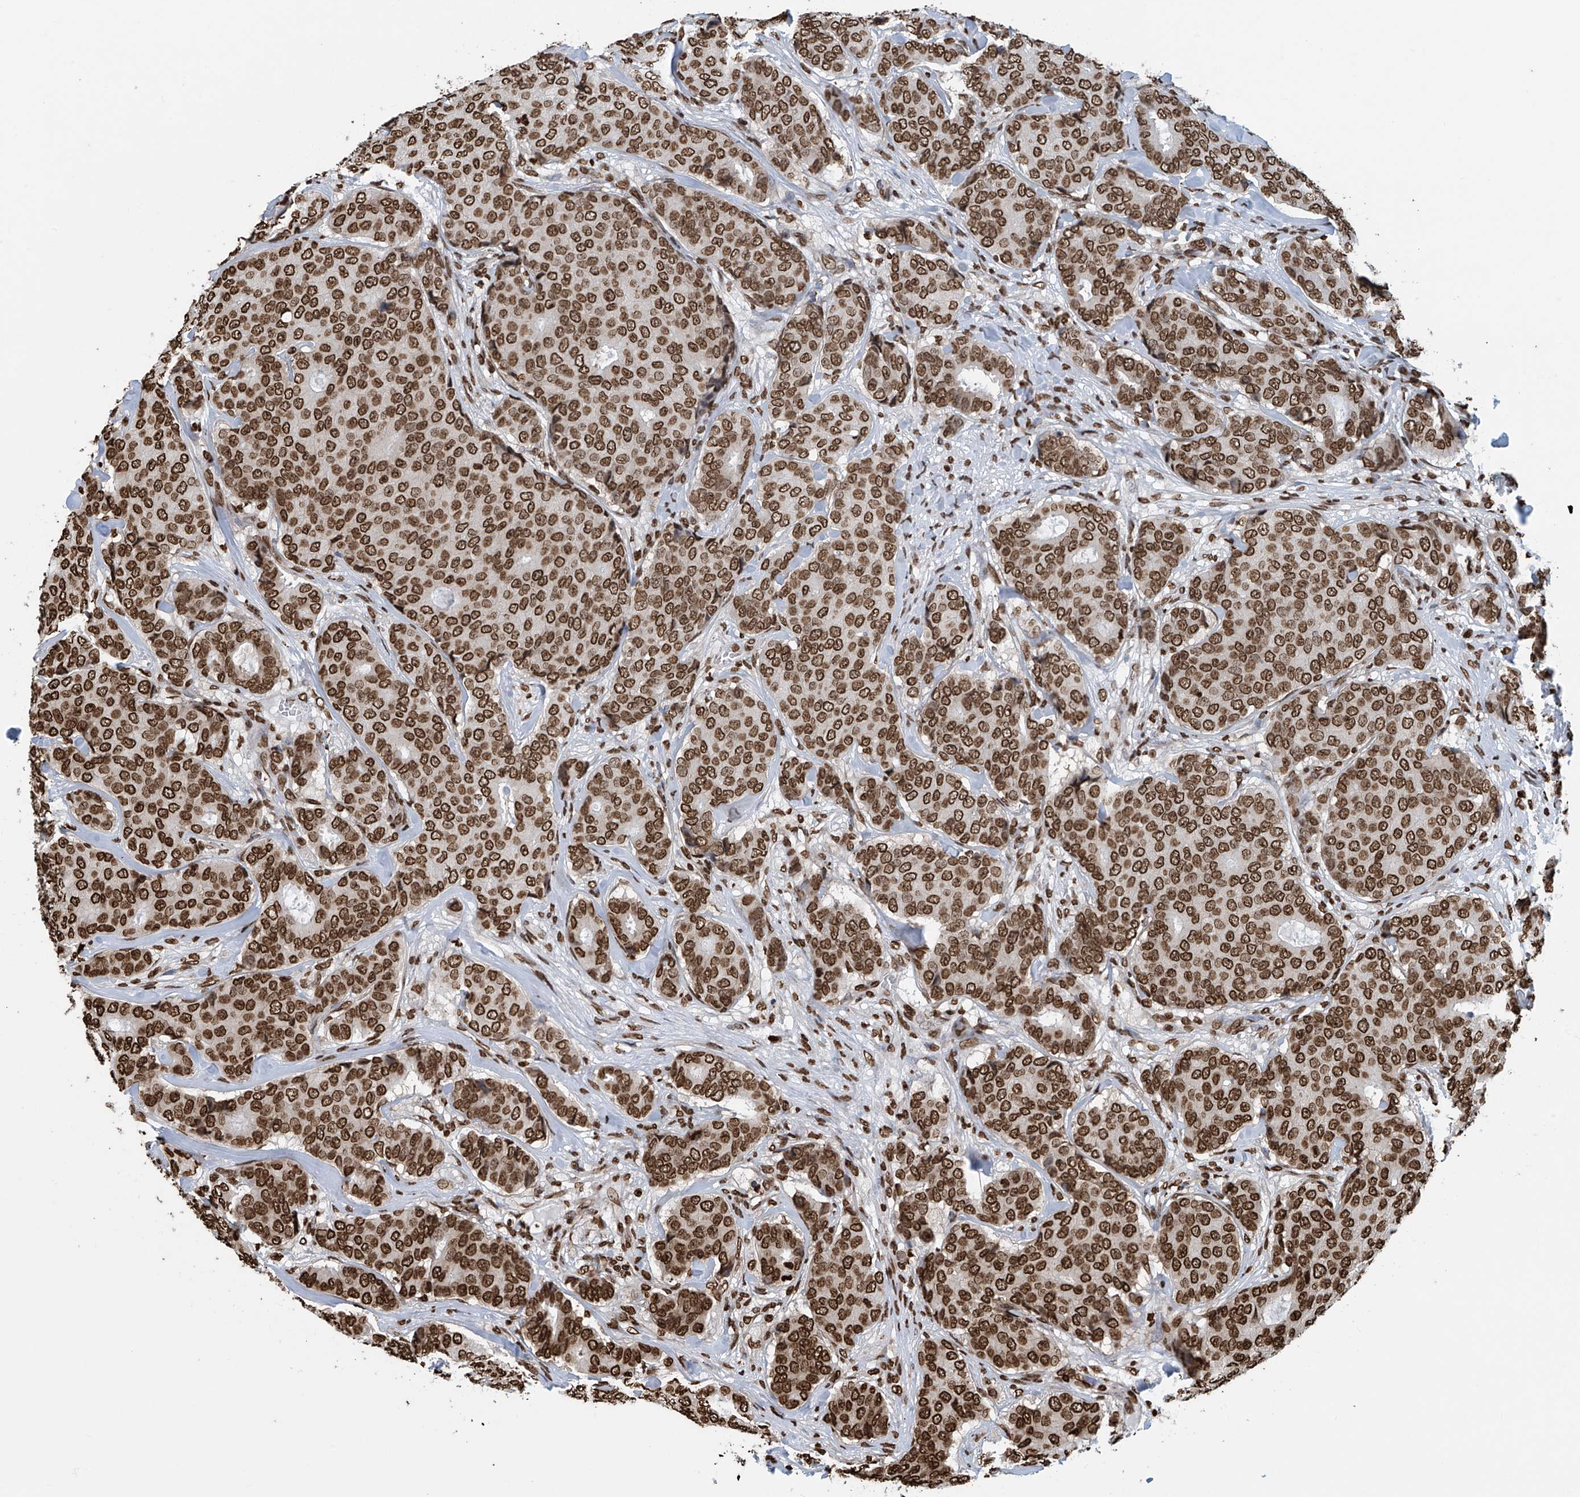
{"staining": {"intensity": "strong", "quantity": ">75%", "location": "nuclear"}, "tissue": "breast cancer", "cell_type": "Tumor cells", "image_type": "cancer", "snomed": [{"axis": "morphology", "description": "Duct carcinoma"}, {"axis": "topography", "description": "Breast"}], "caption": "DAB (3,3'-diaminobenzidine) immunohistochemical staining of human breast infiltrating ductal carcinoma shows strong nuclear protein staining in approximately >75% of tumor cells. The staining was performed using DAB (3,3'-diaminobenzidine), with brown indicating positive protein expression. Nuclei are stained blue with hematoxylin.", "gene": "DPPA2", "patient": {"sex": "female", "age": 75}}